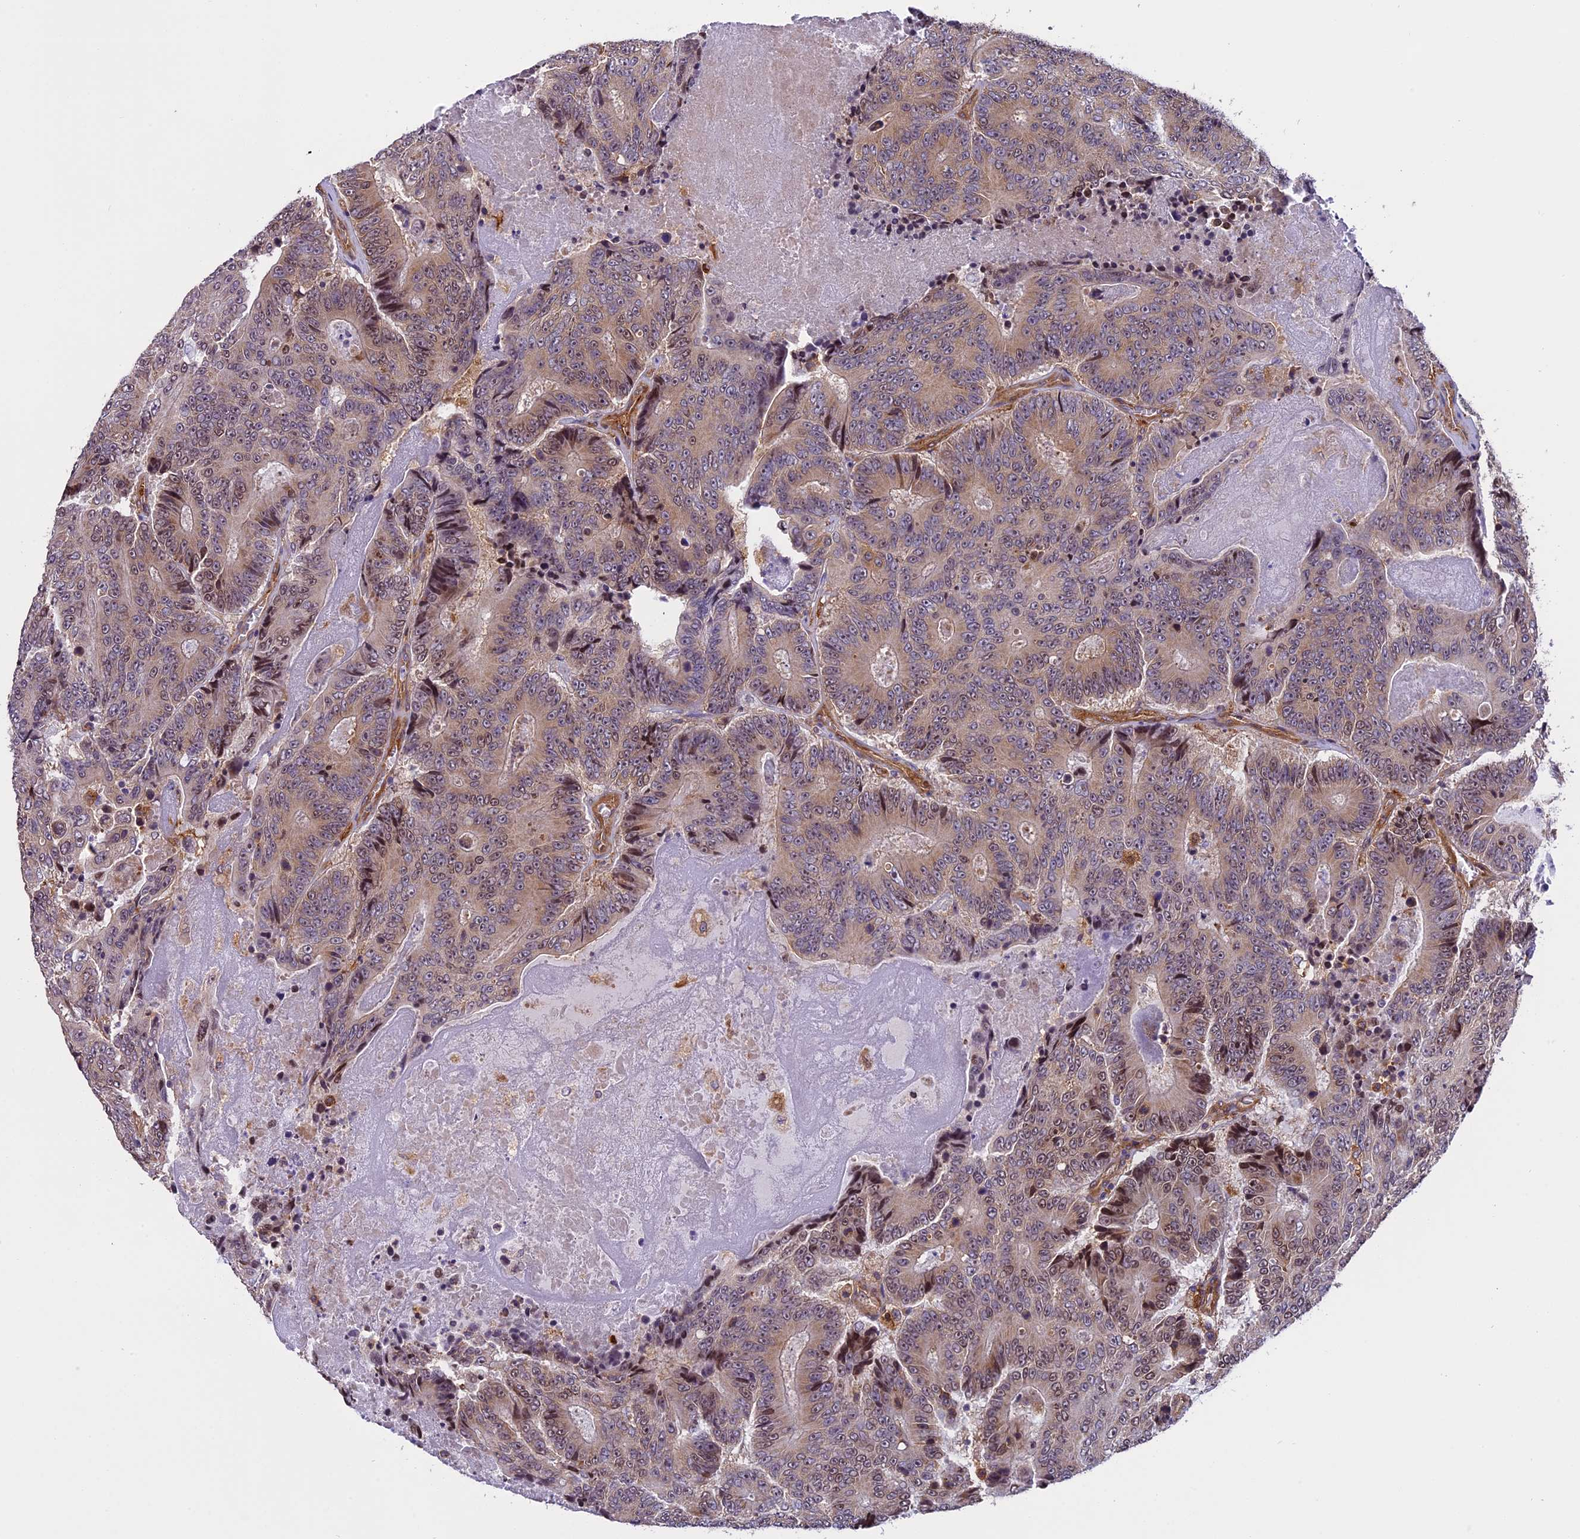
{"staining": {"intensity": "weak", "quantity": "25%-75%", "location": "cytoplasmic/membranous,nuclear"}, "tissue": "colorectal cancer", "cell_type": "Tumor cells", "image_type": "cancer", "snomed": [{"axis": "morphology", "description": "Adenocarcinoma, NOS"}, {"axis": "topography", "description": "Colon"}], "caption": "Immunohistochemical staining of adenocarcinoma (colorectal) exhibits low levels of weak cytoplasmic/membranous and nuclear protein positivity in about 25%-75% of tumor cells. Nuclei are stained in blue.", "gene": "EHBP1L1", "patient": {"sex": "male", "age": 83}}